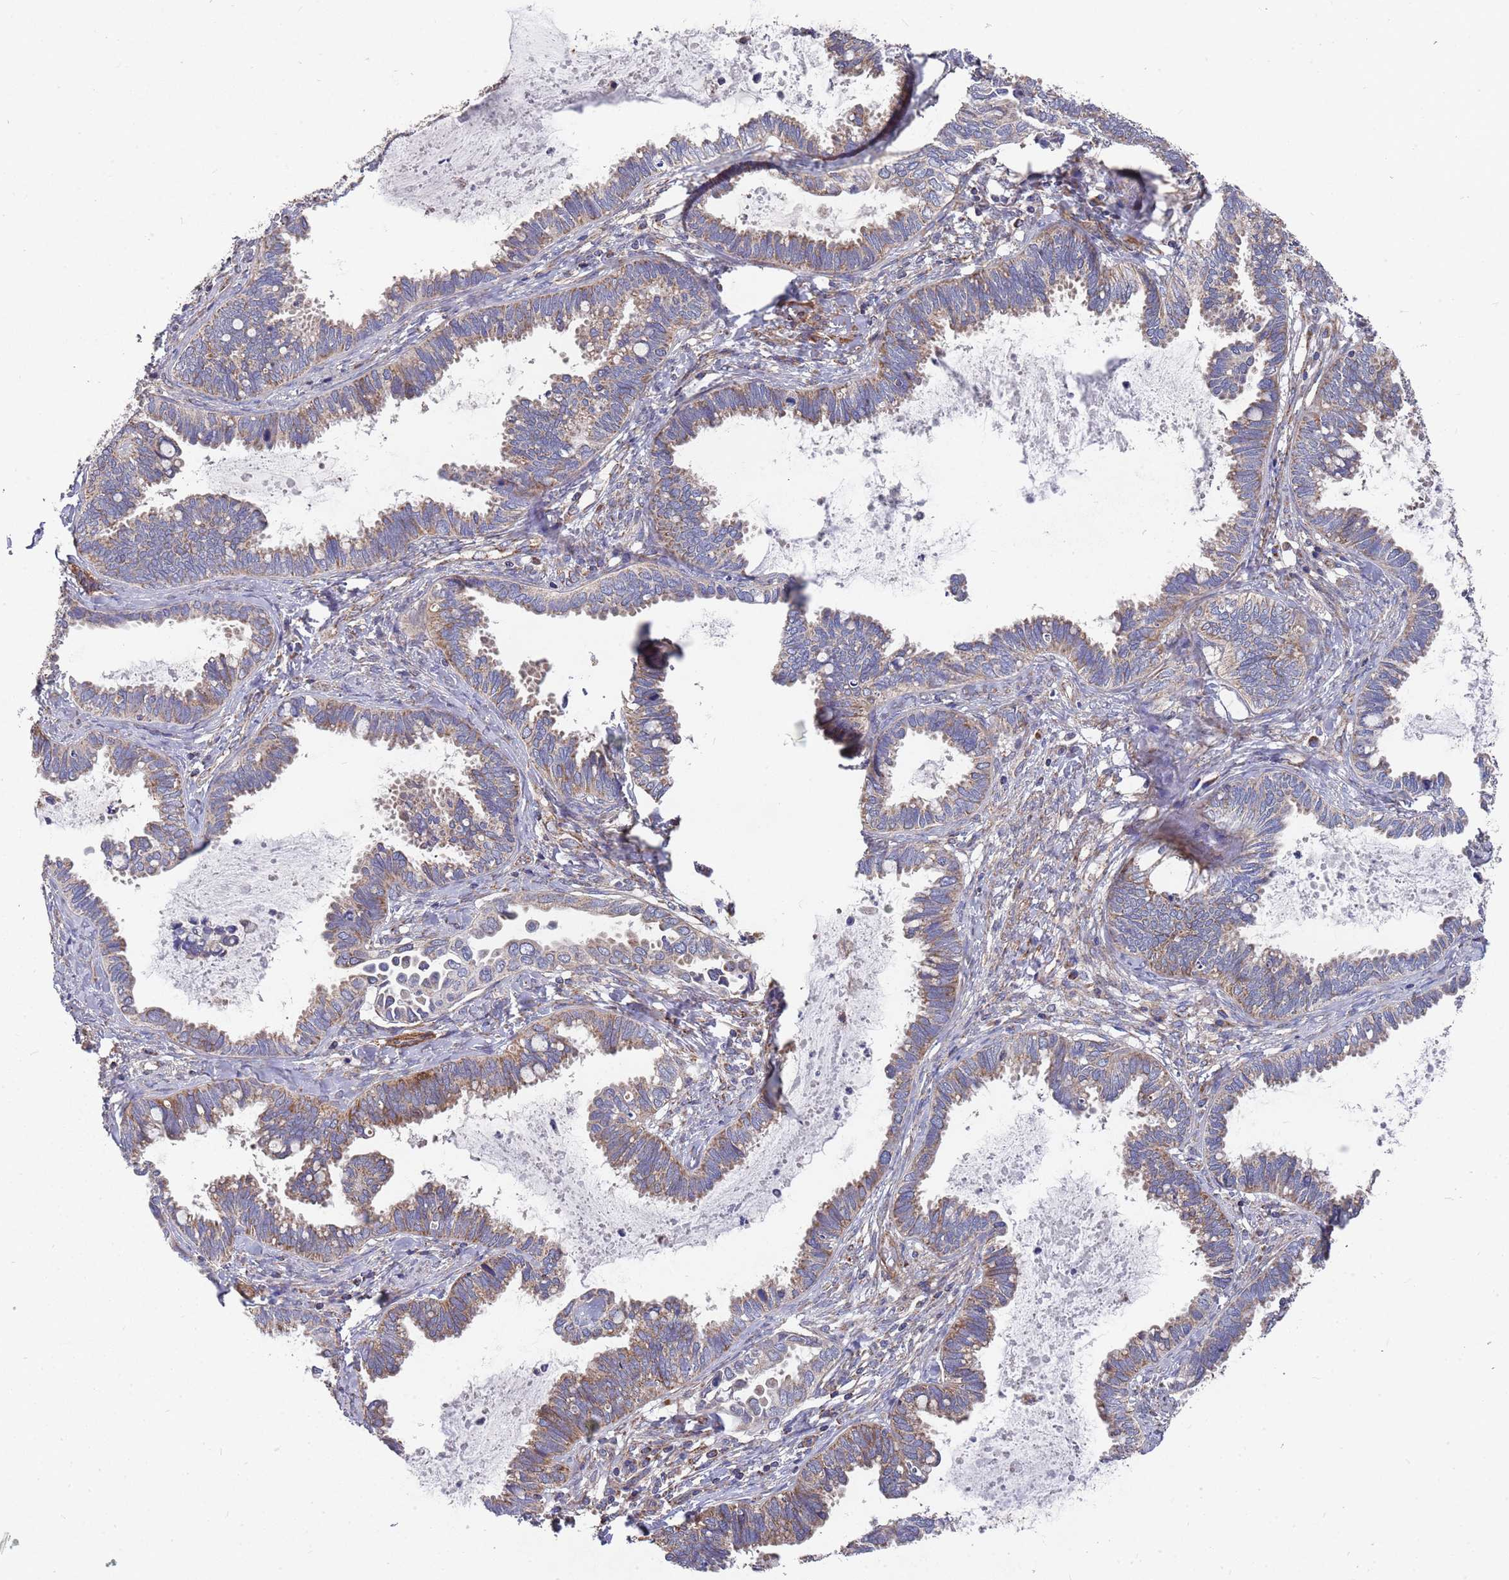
{"staining": {"intensity": "moderate", "quantity": ">75%", "location": "cytoplasmic/membranous"}, "tissue": "cervical cancer", "cell_type": "Tumor cells", "image_type": "cancer", "snomed": [{"axis": "morphology", "description": "Adenocarcinoma, NOS"}, {"axis": "topography", "description": "Cervix"}], "caption": "Brown immunohistochemical staining in human cervical cancer (adenocarcinoma) demonstrates moderate cytoplasmic/membranous staining in about >75% of tumor cells. (DAB IHC, brown staining for protein, blue staining for nuclei).", "gene": "WDFY3", "patient": {"sex": "female", "age": 37}}